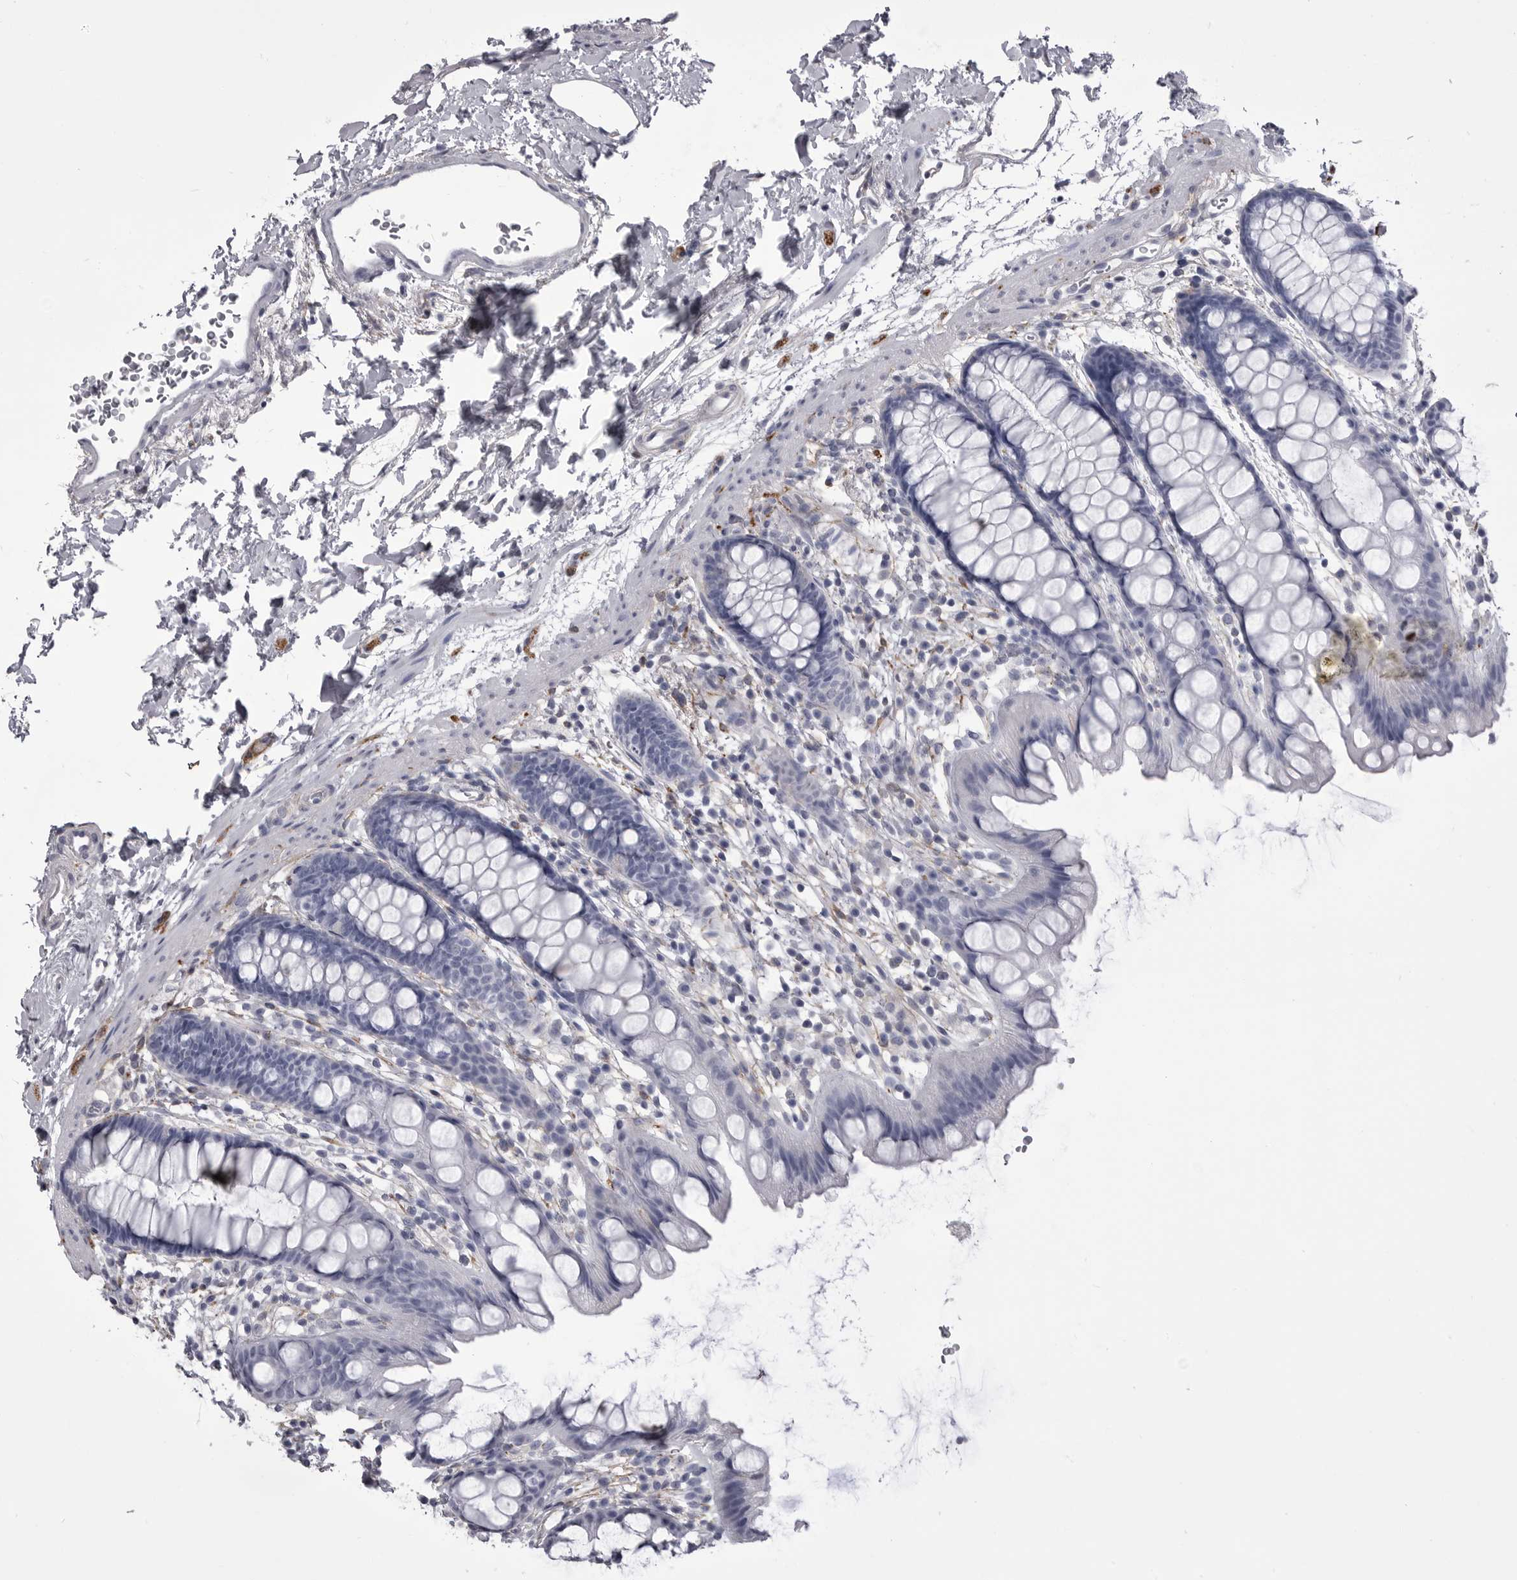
{"staining": {"intensity": "negative", "quantity": "none", "location": "none"}, "tissue": "rectum", "cell_type": "Glandular cells", "image_type": "normal", "snomed": [{"axis": "morphology", "description": "Normal tissue, NOS"}, {"axis": "topography", "description": "Rectum"}], "caption": "A high-resolution histopathology image shows immunohistochemistry staining of benign rectum, which exhibits no significant positivity in glandular cells.", "gene": "ANK2", "patient": {"sex": "female", "age": 65}}